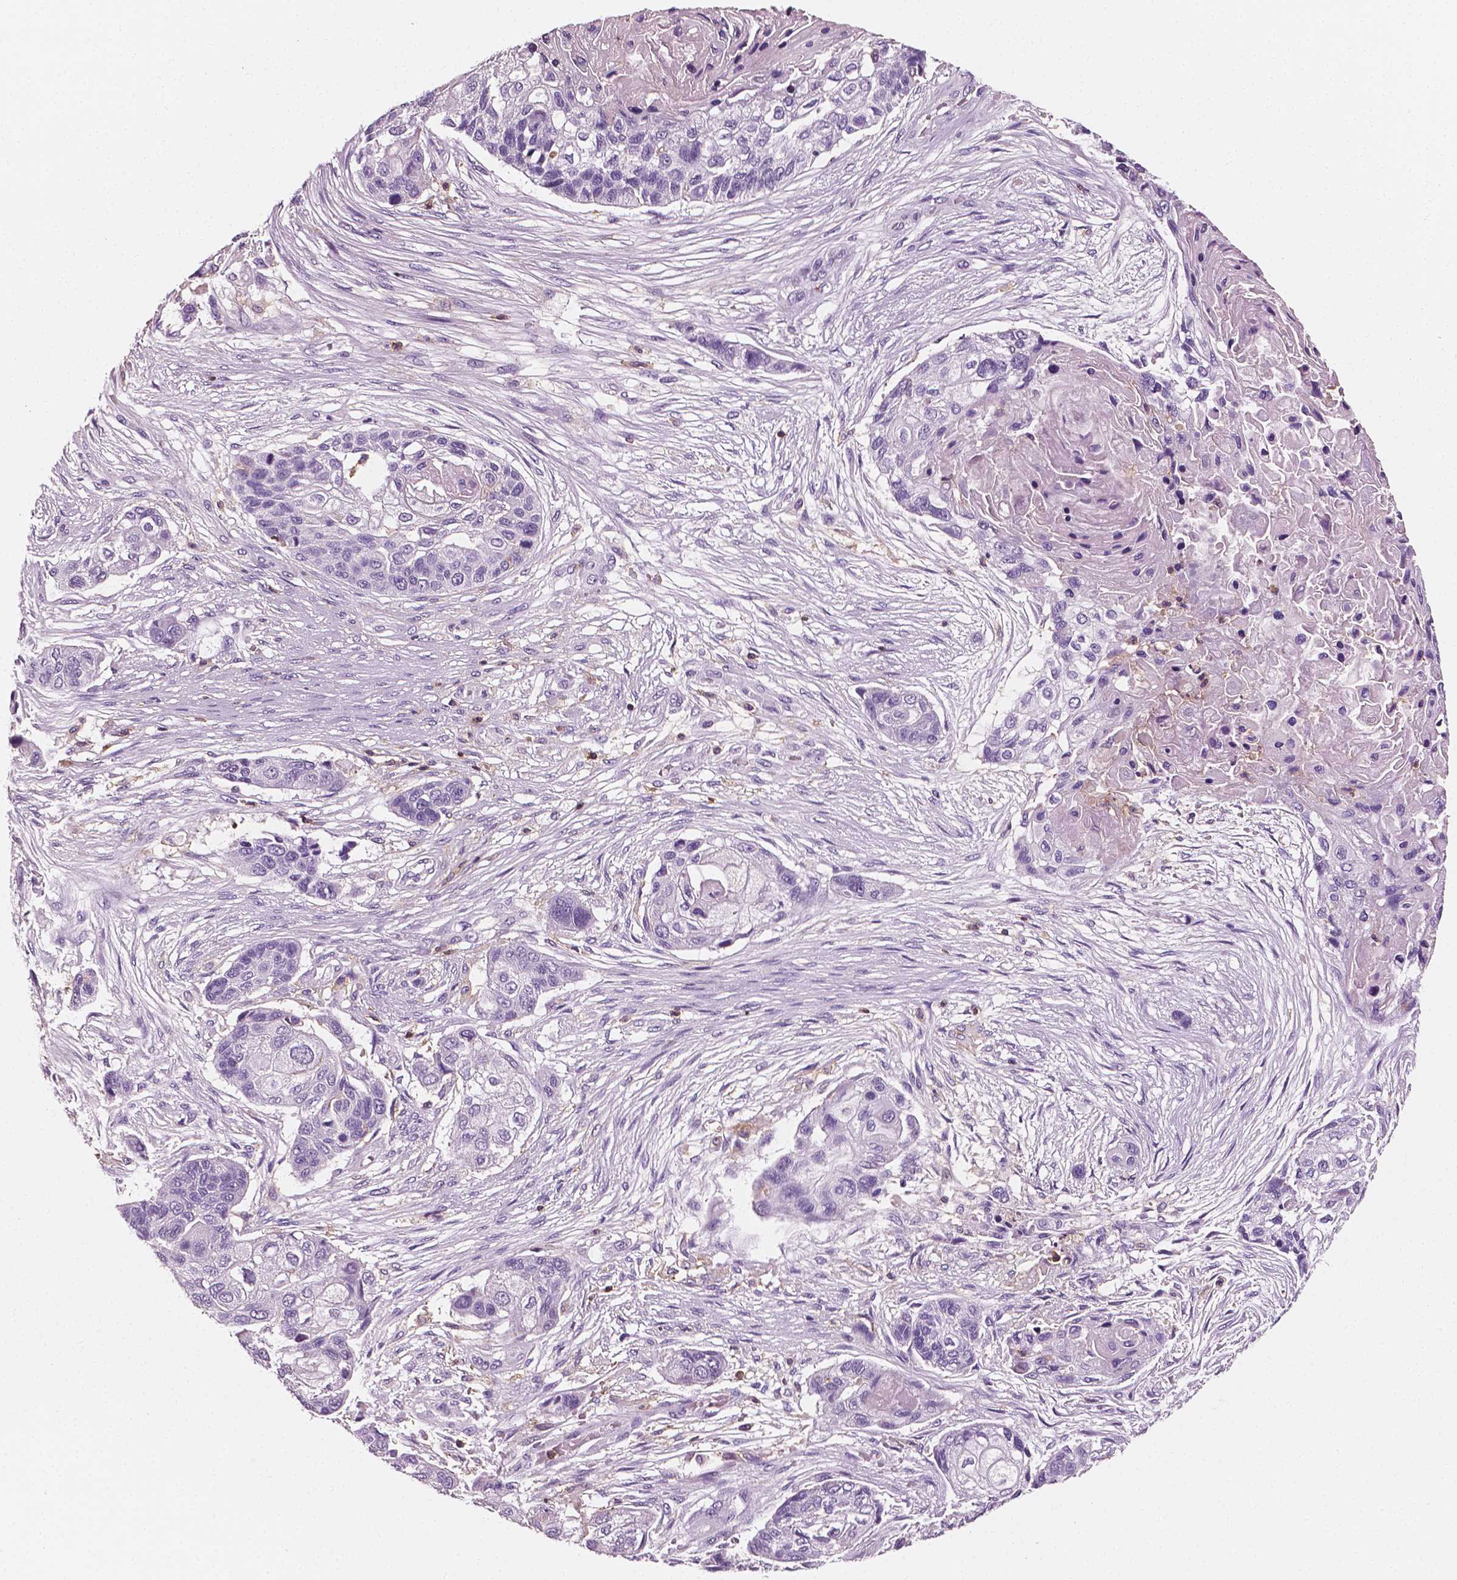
{"staining": {"intensity": "negative", "quantity": "none", "location": "none"}, "tissue": "lung cancer", "cell_type": "Tumor cells", "image_type": "cancer", "snomed": [{"axis": "morphology", "description": "Squamous cell carcinoma, NOS"}, {"axis": "topography", "description": "Lung"}], "caption": "IHC photomicrograph of squamous cell carcinoma (lung) stained for a protein (brown), which displays no positivity in tumor cells. Nuclei are stained in blue.", "gene": "PTPRC", "patient": {"sex": "male", "age": 69}}